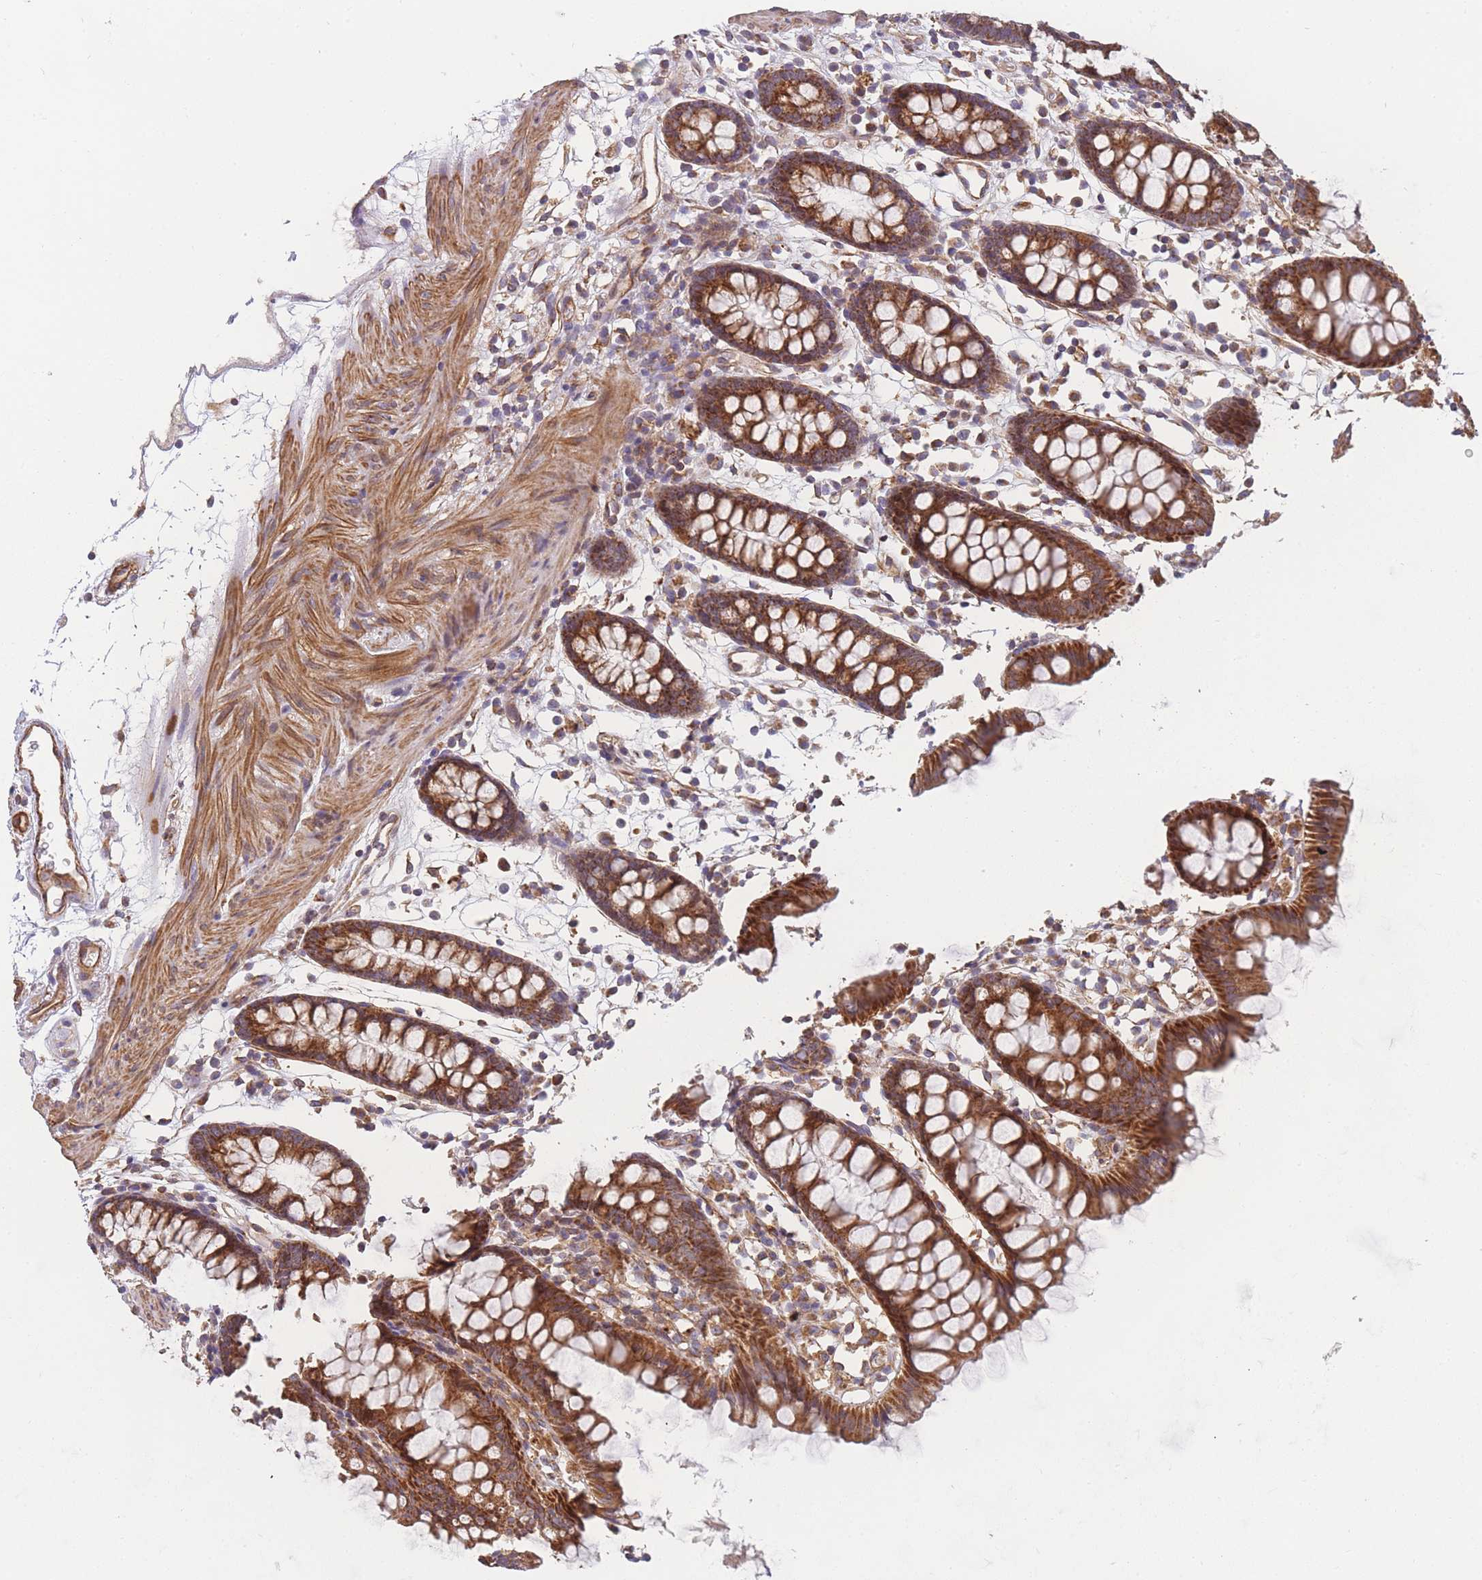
{"staining": {"intensity": "strong", "quantity": ">75%", "location": "cytoplasmic/membranous"}, "tissue": "colon", "cell_type": "Endothelial cells", "image_type": "normal", "snomed": [{"axis": "morphology", "description": "Normal tissue, NOS"}, {"axis": "topography", "description": "Colon"}], "caption": "DAB immunohistochemical staining of unremarkable colon demonstrates strong cytoplasmic/membranous protein positivity in about >75% of endothelial cells.", "gene": "MTRES1", "patient": {"sex": "female", "age": 84}}